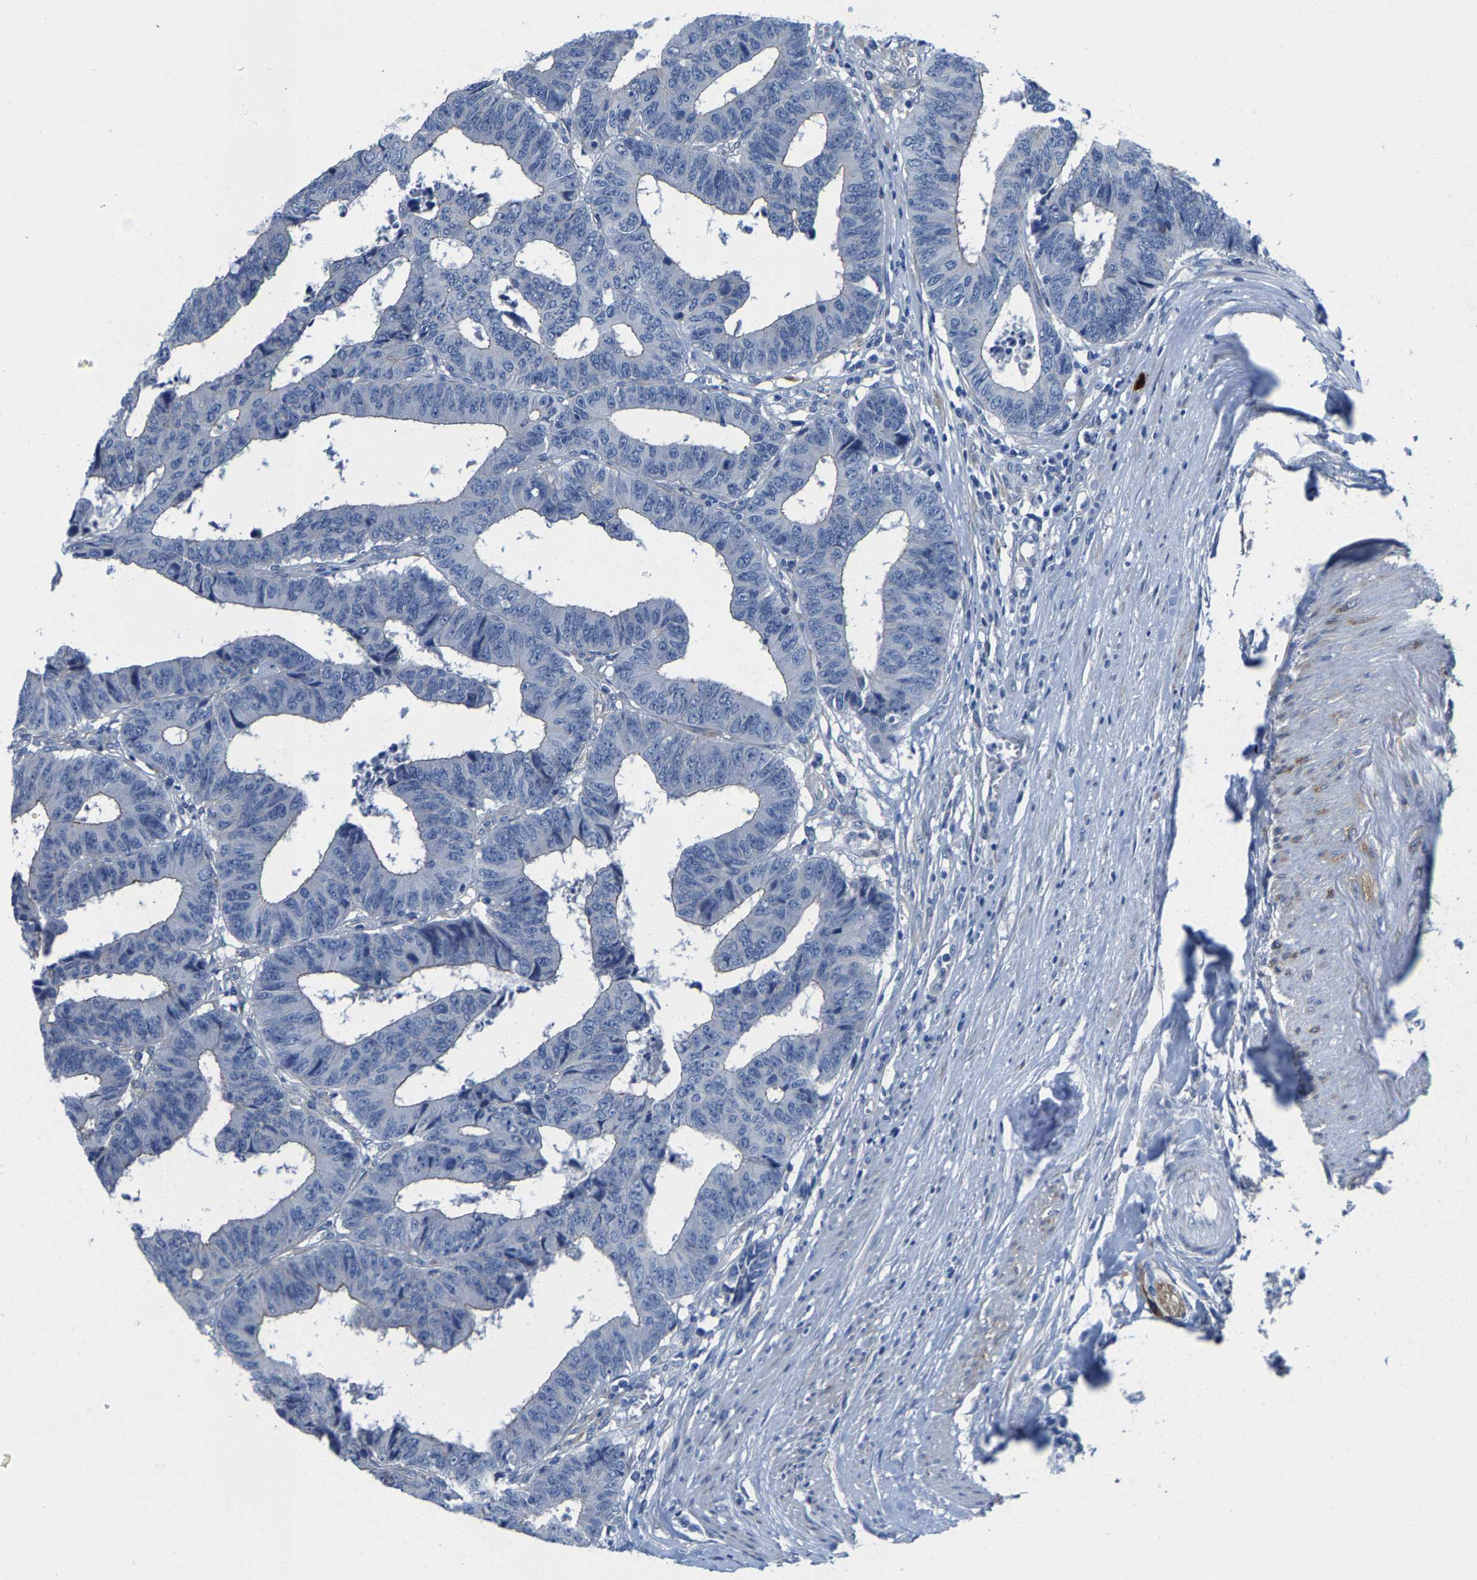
{"staining": {"intensity": "negative", "quantity": "none", "location": "none"}, "tissue": "colorectal cancer", "cell_type": "Tumor cells", "image_type": "cancer", "snomed": [{"axis": "morphology", "description": "Adenocarcinoma, NOS"}, {"axis": "topography", "description": "Rectum"}], "caption": "This image is of colorectal cancer stained with IHC to label a protein in brown with the nuclei are counter-stained blue. There is no expression in tumor cells.", "gene": "DSCAM", "patient": {"sex": "male", "age": 84}}